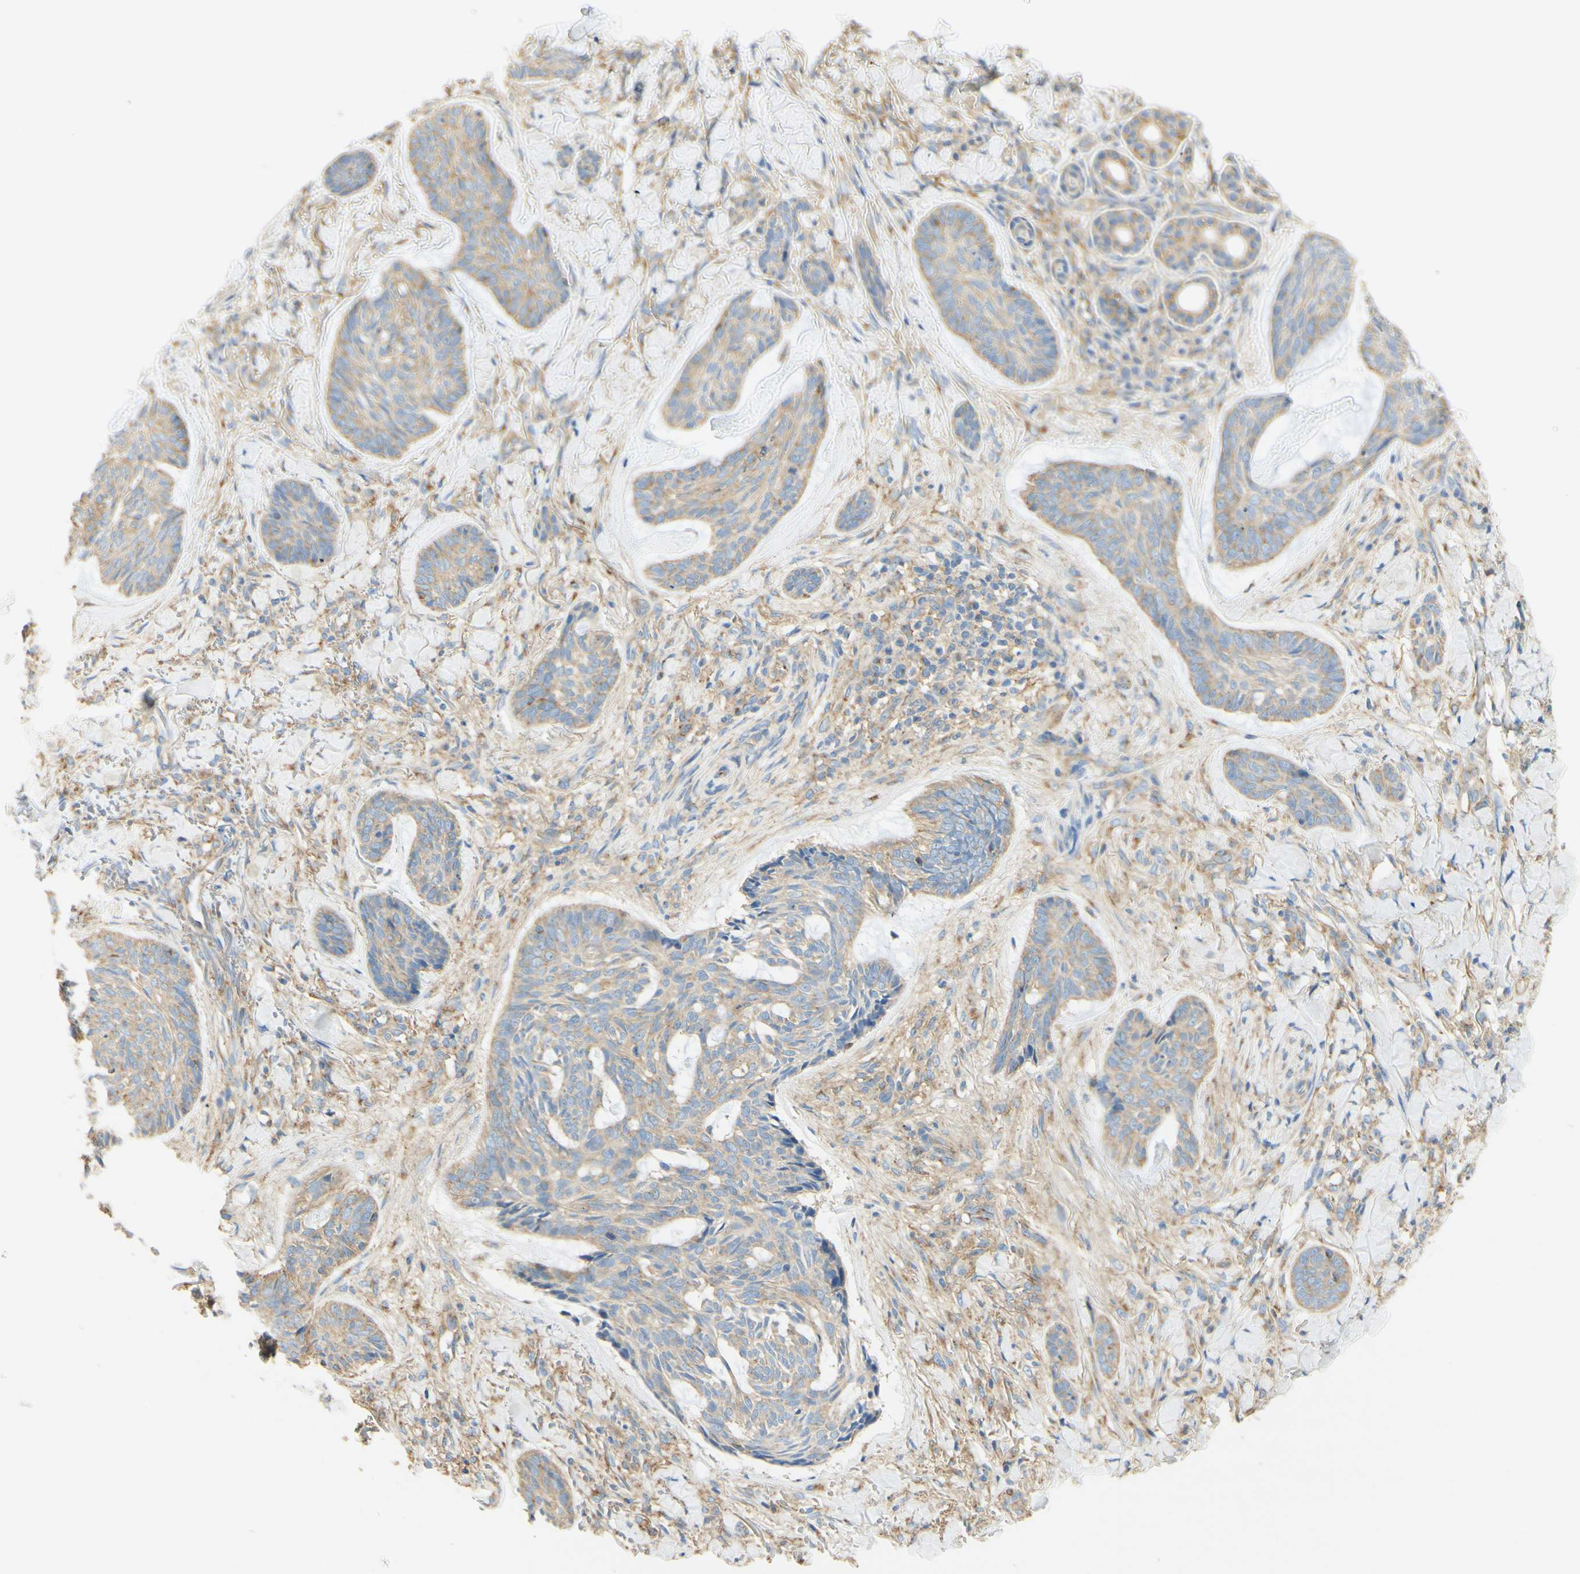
{"staining": {"intensity": "weak", "quantity": "25%-75%", "location": "cytoplasmic/membranous"}, "tissue": "skin cancer", "cell_type": "Tumor cells", "image_type": "cancer", "snomed": [{"axis": "morphology", "description": "Basal cell carcinoma"}, {"axis": "topography", "description": "Skin"}], "caption": "This image displays IHC staining of skin cancer, with low weak cytoplasmic/membranous staining in approximately 25%-75% of tumor cells.", "gene": "CLTC", "patient": {"sex": "male", "age": 43}}